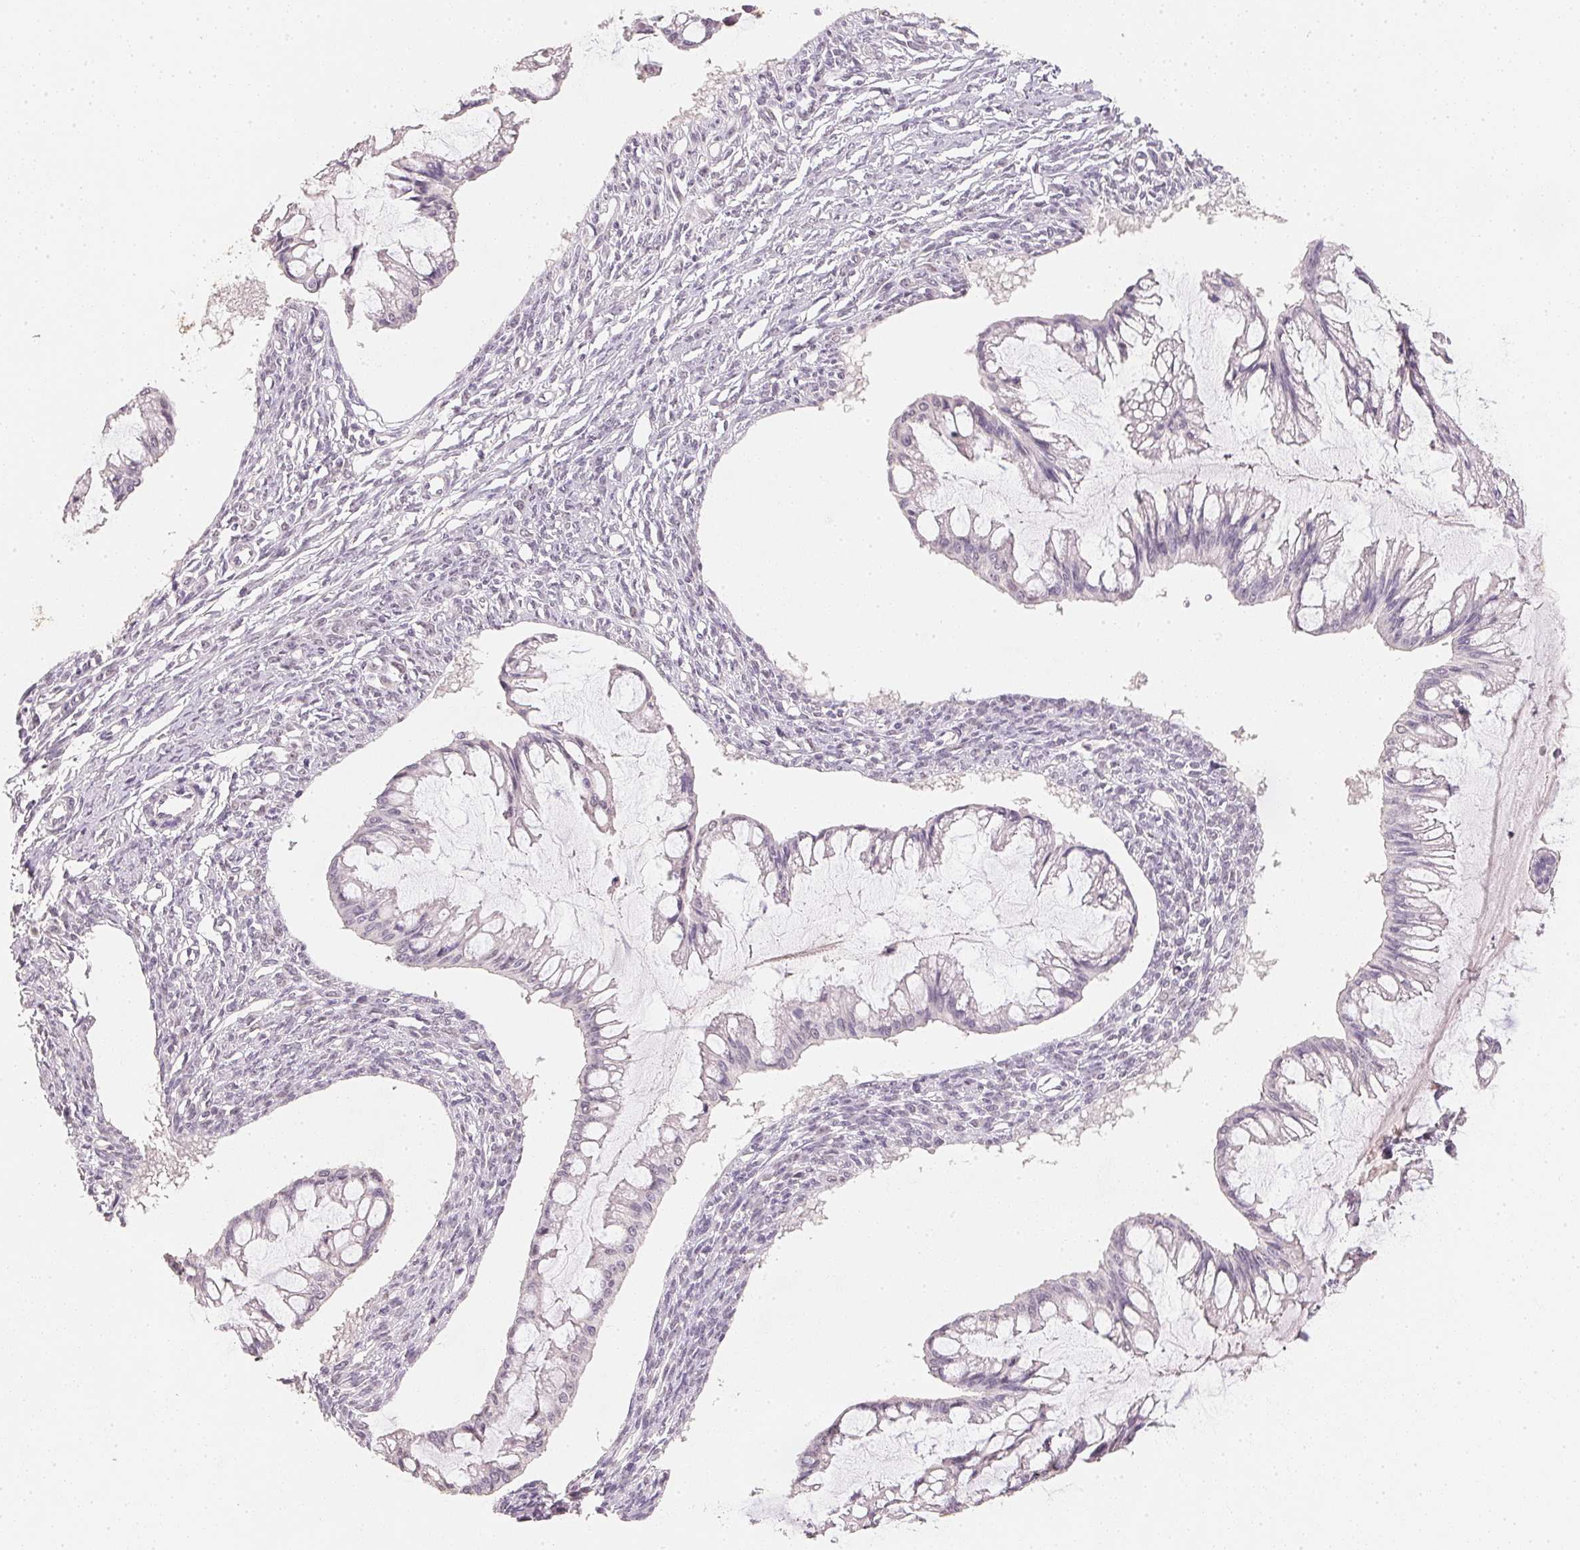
{"staining": {"intensity": "negative", "quantity": "none", "location": "none"}, "tissue": "ovarian cancer", "cell_type": "Tumor cells", "image_type": "cancer", "snomed": [{"axis": "morphology", "description": "Cystadenocarcinoma, mucinous, NOS"}, {"axis": "topography", "description": "Ovary"}], "caption": "Immunohistochemical staining of human ovarian mucinous cystadenocarcinoma demonstrates no significant staining in tumor cells.", "gene": "POLR3G", "patient": {"sex": "female", "age": 73}}